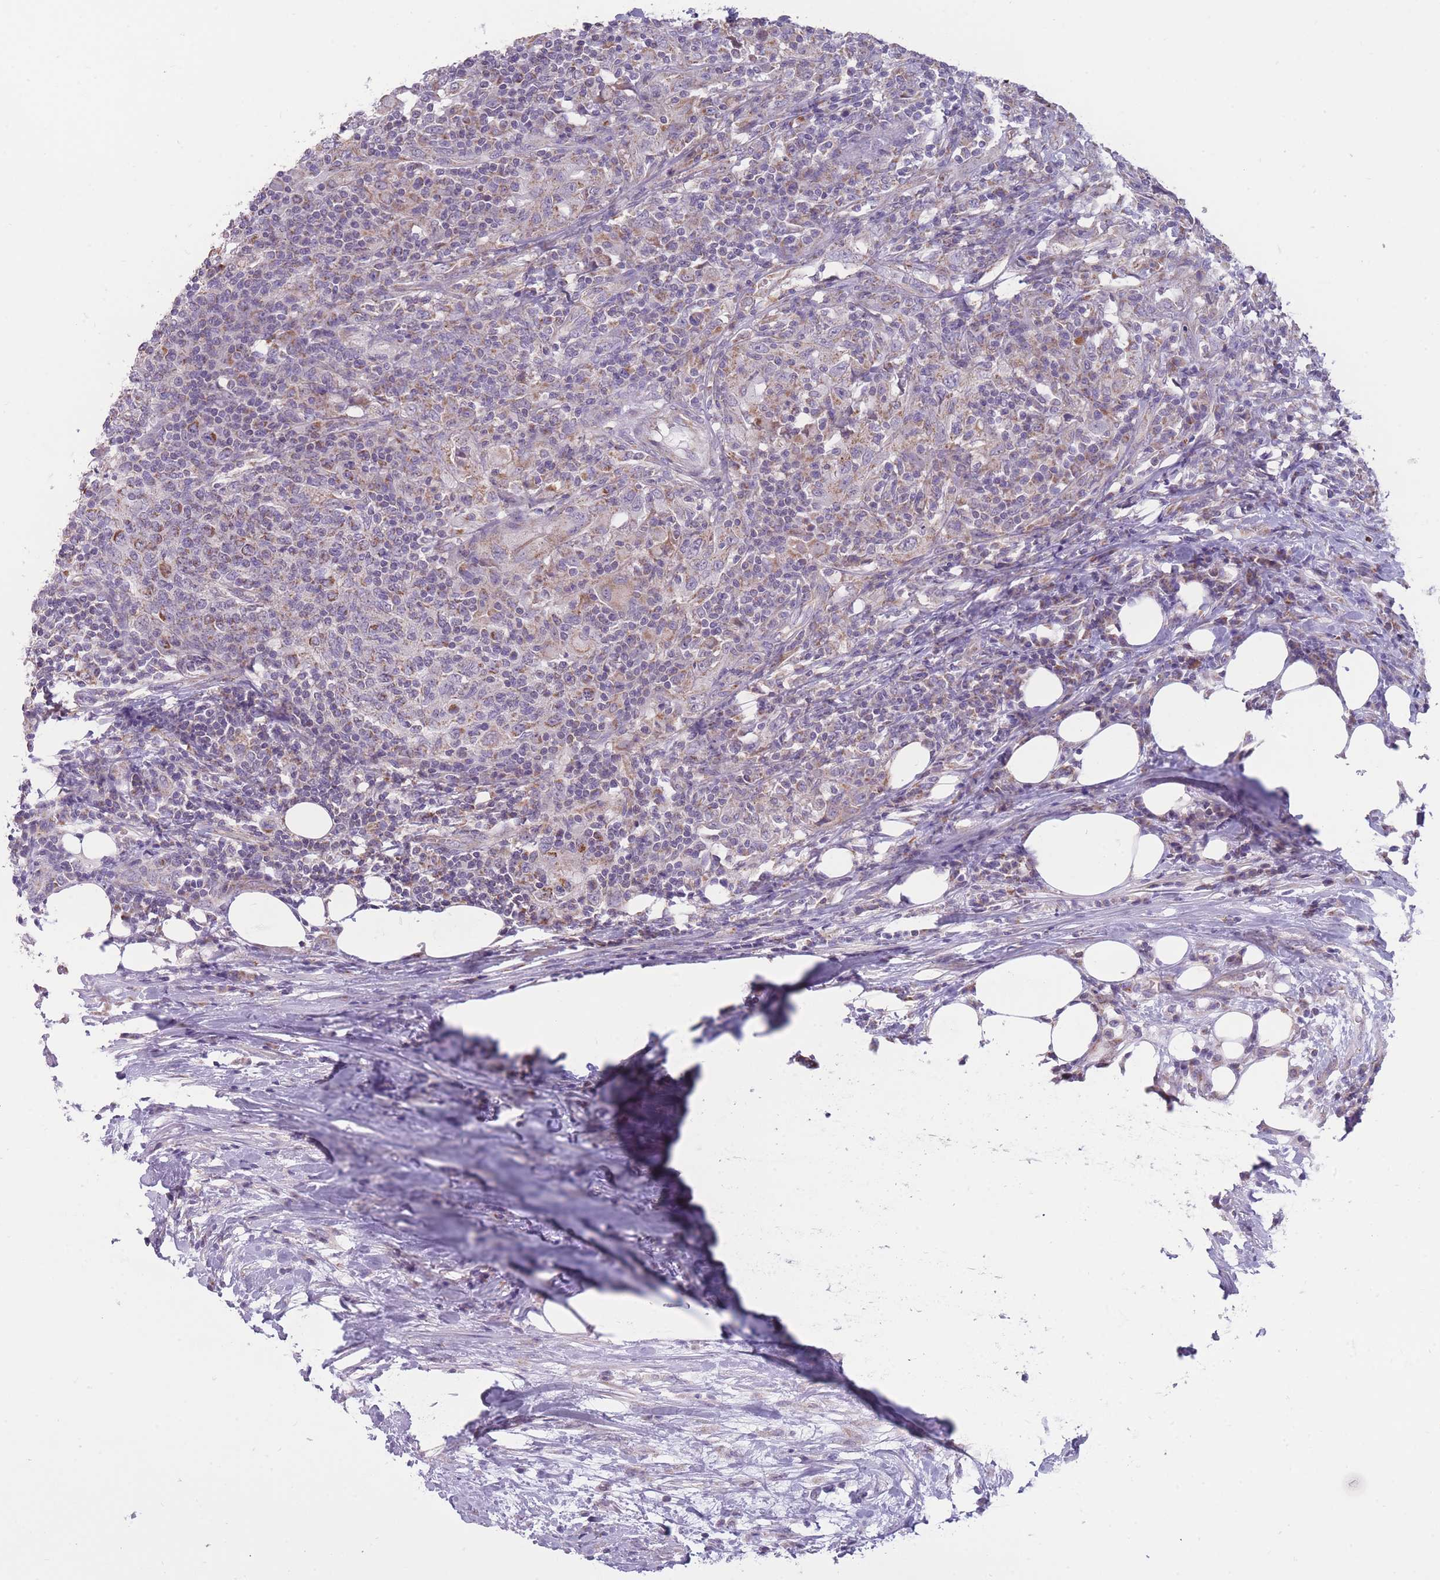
{"staining": {"intensity": "moderate", "quantity": ">75%", "location": "cytoplasmic/membranous"}, "tissue": "urothelial cancer", "cell_type": "Tumor cells", "image_type": "cancer", "snomed": [{"axis": "morphology", "description": "Urothelial carcinoma, High grade"}, {"axis": "topography", "description": "Urinary bladder"}], "caption": "This is a photomicrograph of immunohistochemistry staining of urothelial carcinoma (high-grade), which shows moderate positivity in the cytoplasmic/membranous of tumor cells.", "gene": "MRPS18C", "patient": {"sex": "male", "age": 61}}